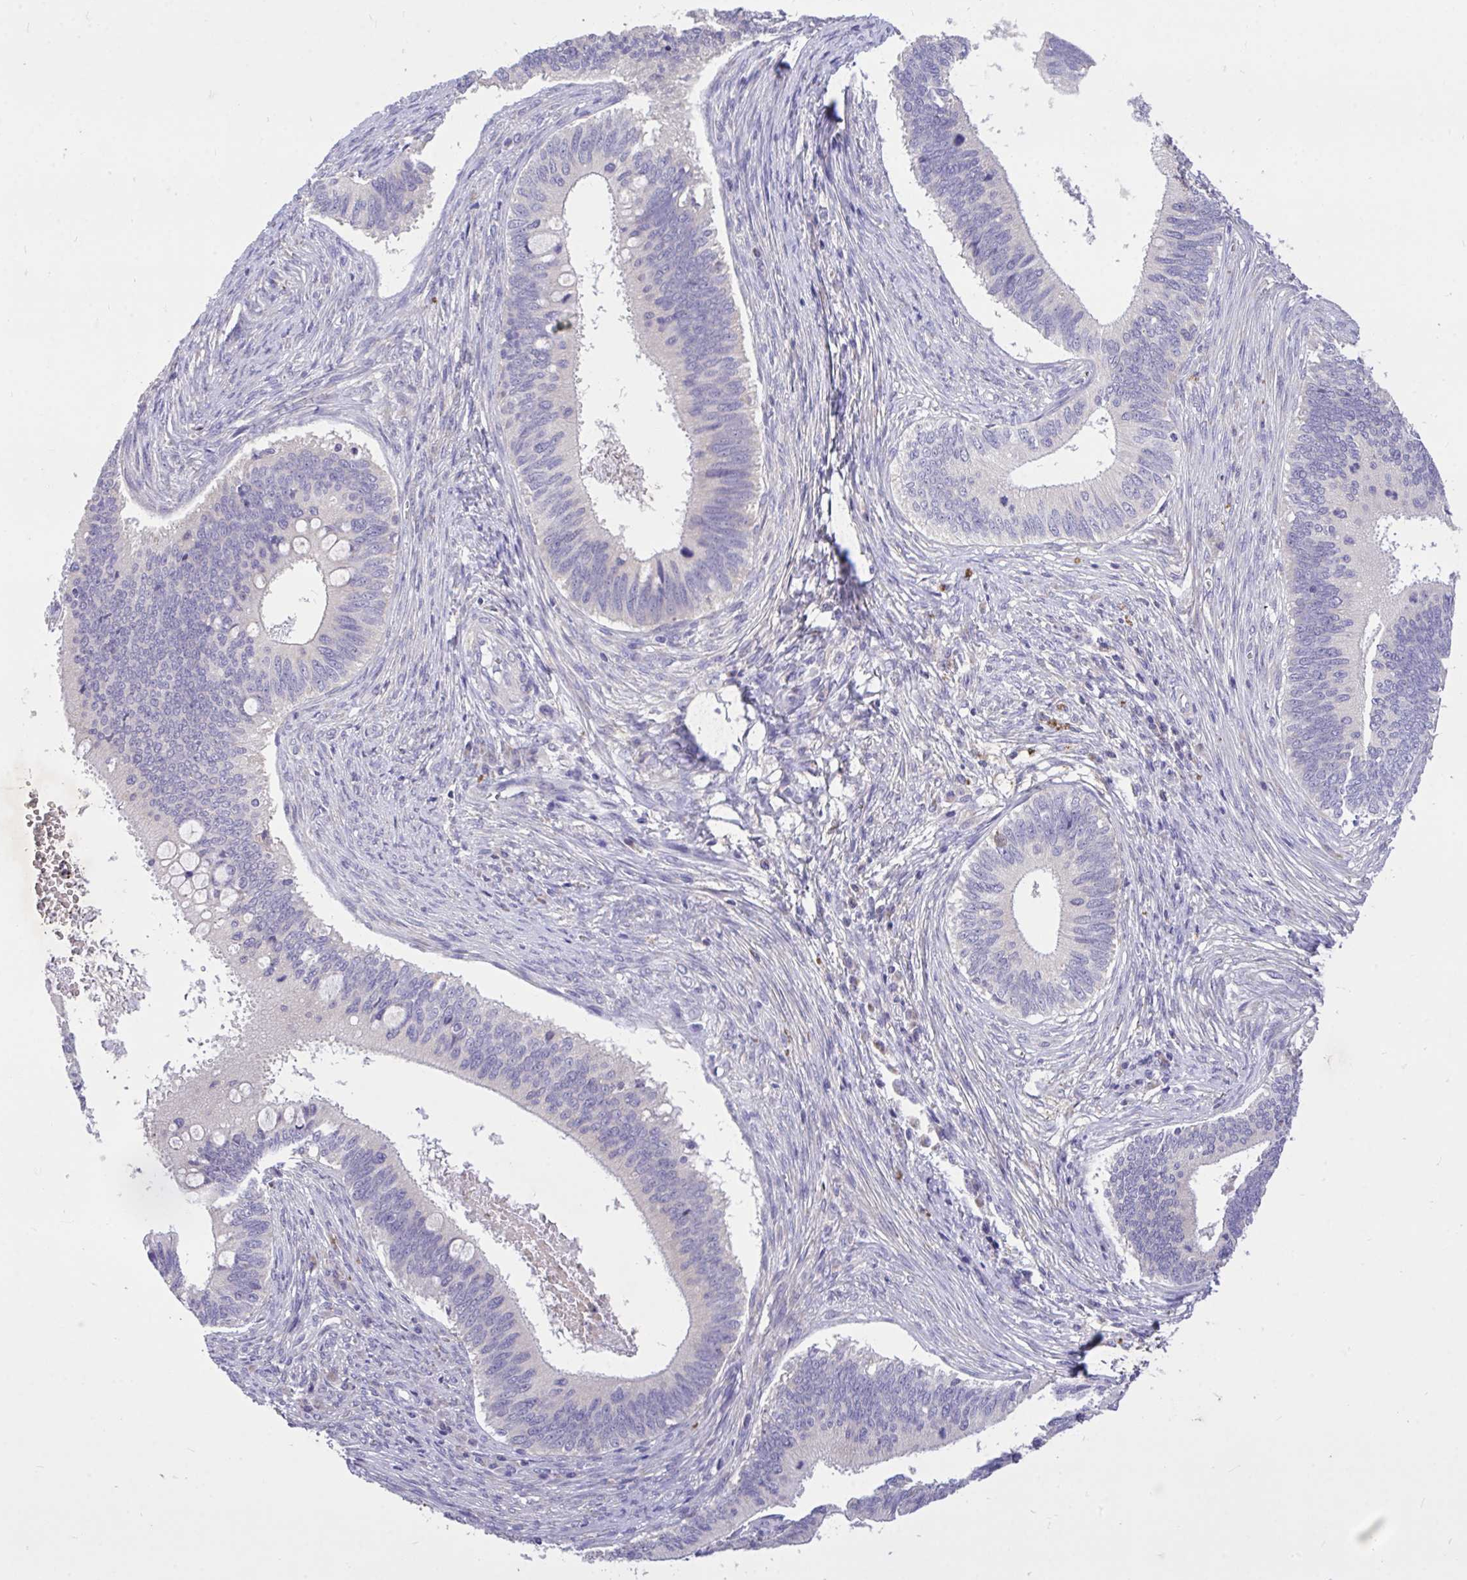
{"staining": {"intensity": "negative", "quantity": "none", "location": "none"}, "tissue": "cervical cancer", "cell_type": "Tumor cells", "image_type": "cancer", "snomed": [{"axis": "morphology", "description": "Adenocarcinoma, NOS"}, {"axis": "topography", "description": "Cervix"}], "caption": "IHC image of neoplastic tissue: cervical cancer stained with DAB (3,3'-diaminobenzidine) displays no significant protein positivity in tumor cells.", "gene": "MPC2", "patient": {"sex": "female", "age": 42}}